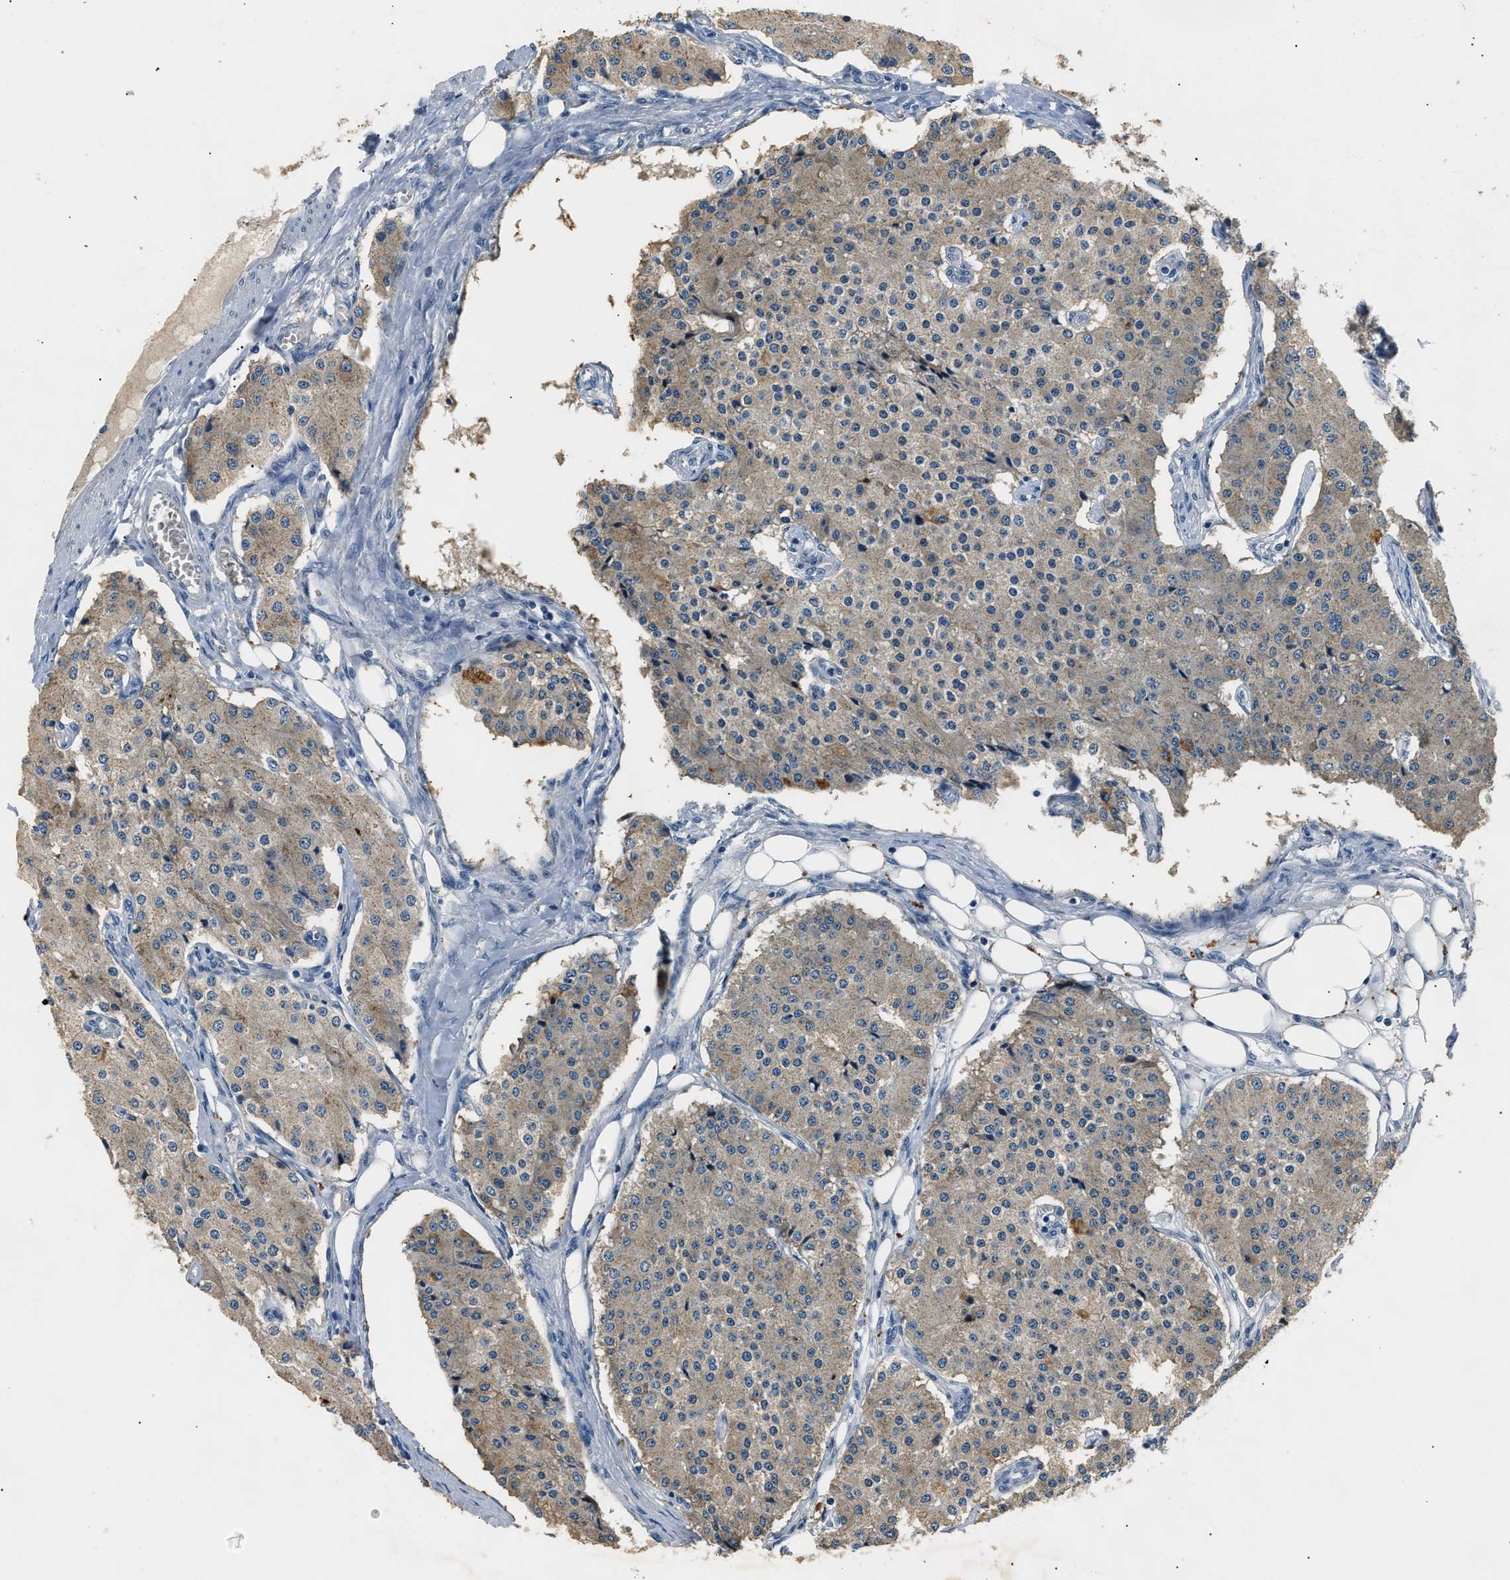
{"staining": {"intensity": "weak", "quantity": ">75%", "location": "cytoplasmic/membranous"}, "tissue": "carcinoid", "cell_type": "Tumor cells", "image_type": "cancer", "snomed": [{"axis": "morphology", "description": "Carcinoid, malignant, NOS"}, {"axis": "topography", "description": "Colon"}], "caption": "The micrograph displays immunohistochemical staining of carcinoid. There is weak cytoplasmic/membranous positivity is seen in about >75% of tumor cells.", "gene": "INHA", "patient": {"sex": "female", "age": 52}}